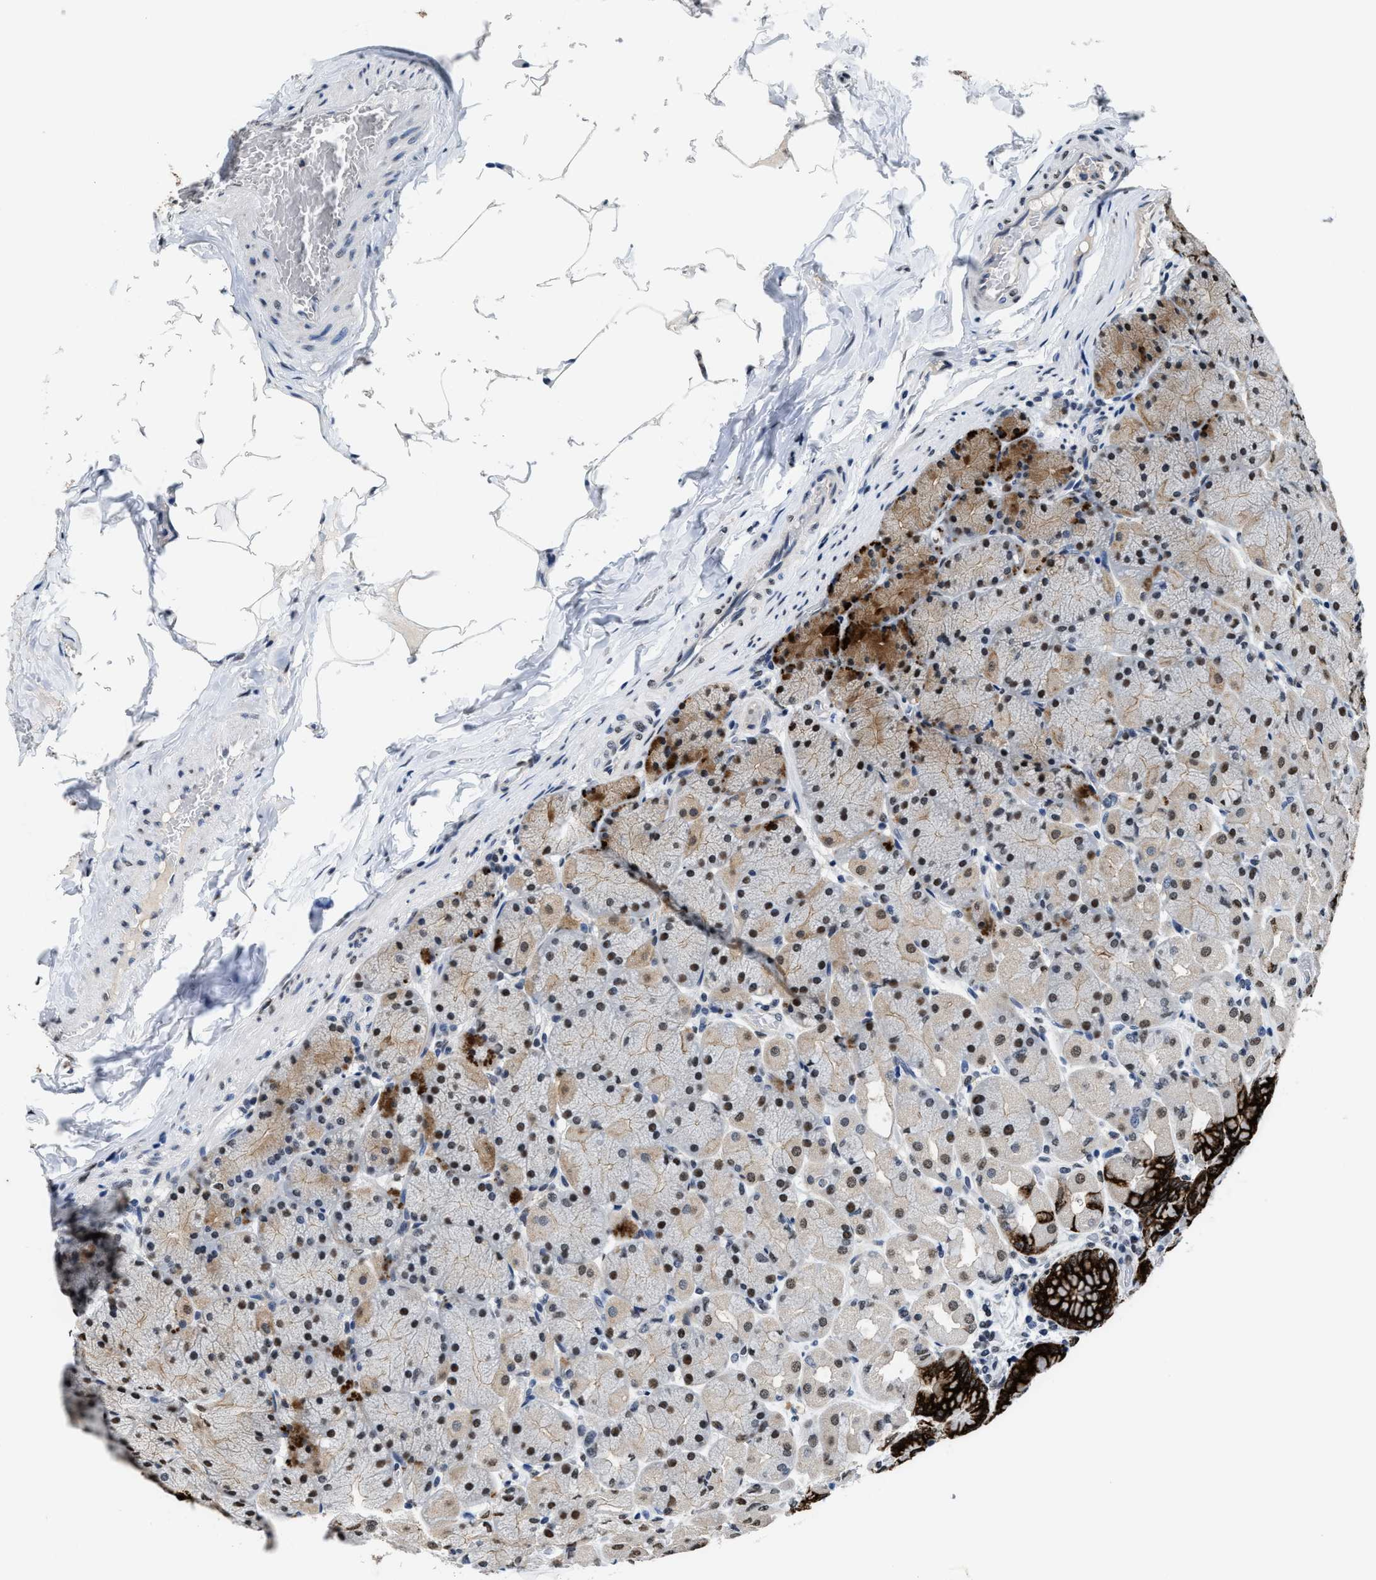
{"staining": {"intensity": "strong", "quantity": "25%-75%", "location": "cytoplasmic/membranous,nuclear"}, "tissue": "stomach", "cell_type": "Glandular cells", "image_type": "normal", "snomed": [{"axis": "morphology", "description": "Normal tissue, NOS"}, {"axis": "topography", "description": "Stomach, upper"}], "caption": "This image shows IHC staining of normal human stomach, with high strong cytoplasmic/membranous,nuclear staining in approximately 25%-75% of glandular cells.", "gene": "SUPT16H", "patient": {"sex": "female", "age": 56}}